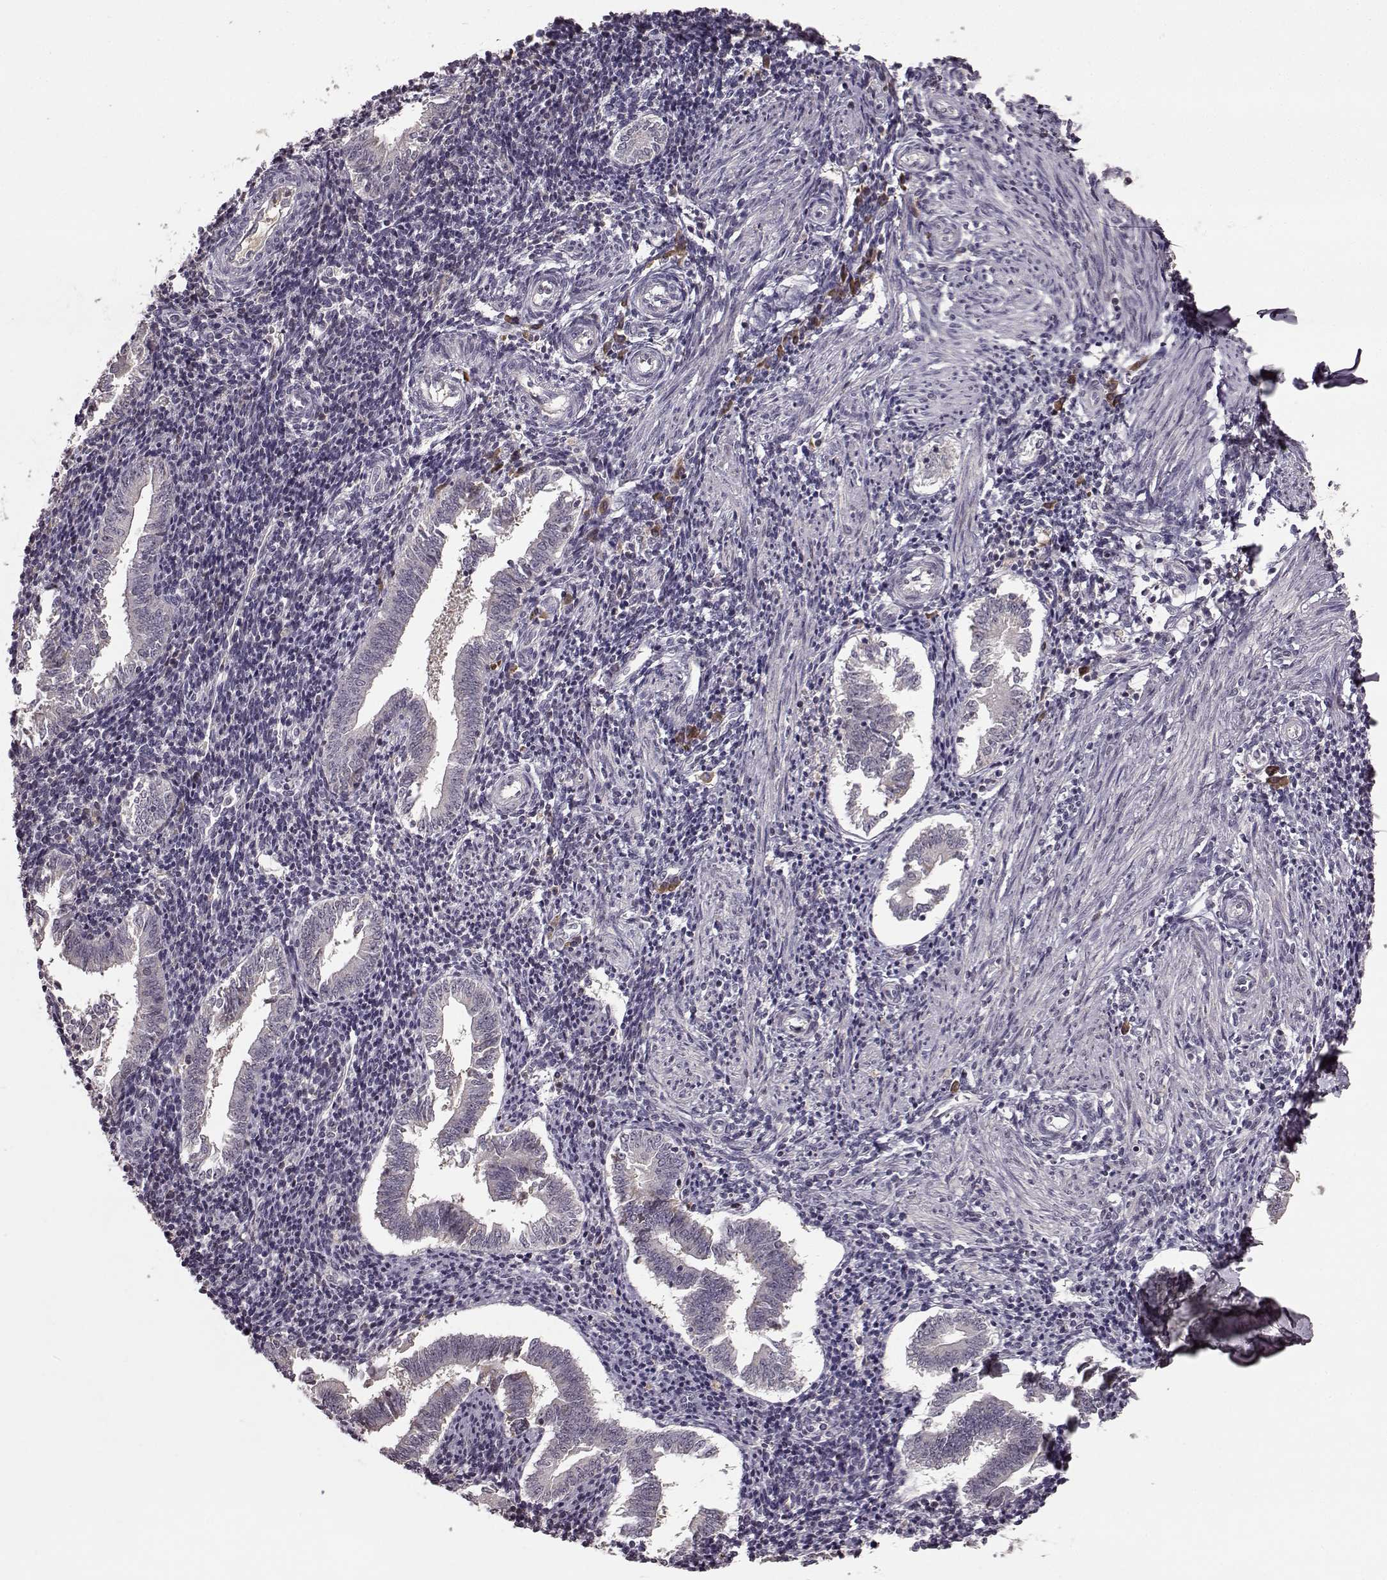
{"staining": {"intensity": "negative", "quantity": "none", "location": "none"}, "tissue": "endometrium", "cell_type": "Cells in endometrial stroma", "image_type": "normal", "snomed": [{"axis": "morphology", "description": "Normal tissue, NOS"}, {"axis": "topography", "description": "Endometrium"}], "caption": "An immunohistochemistry (IHC) micrograph of unremarkable endometrium is shown. There is no staining in cells in endometrial stroma of endometrium. (DAB (3,3'-diaminobenzidine) immunohistochemistry (IHC), high magnification).", "gene": "NRL", "patient": {"sex": "female", "age": 25}}